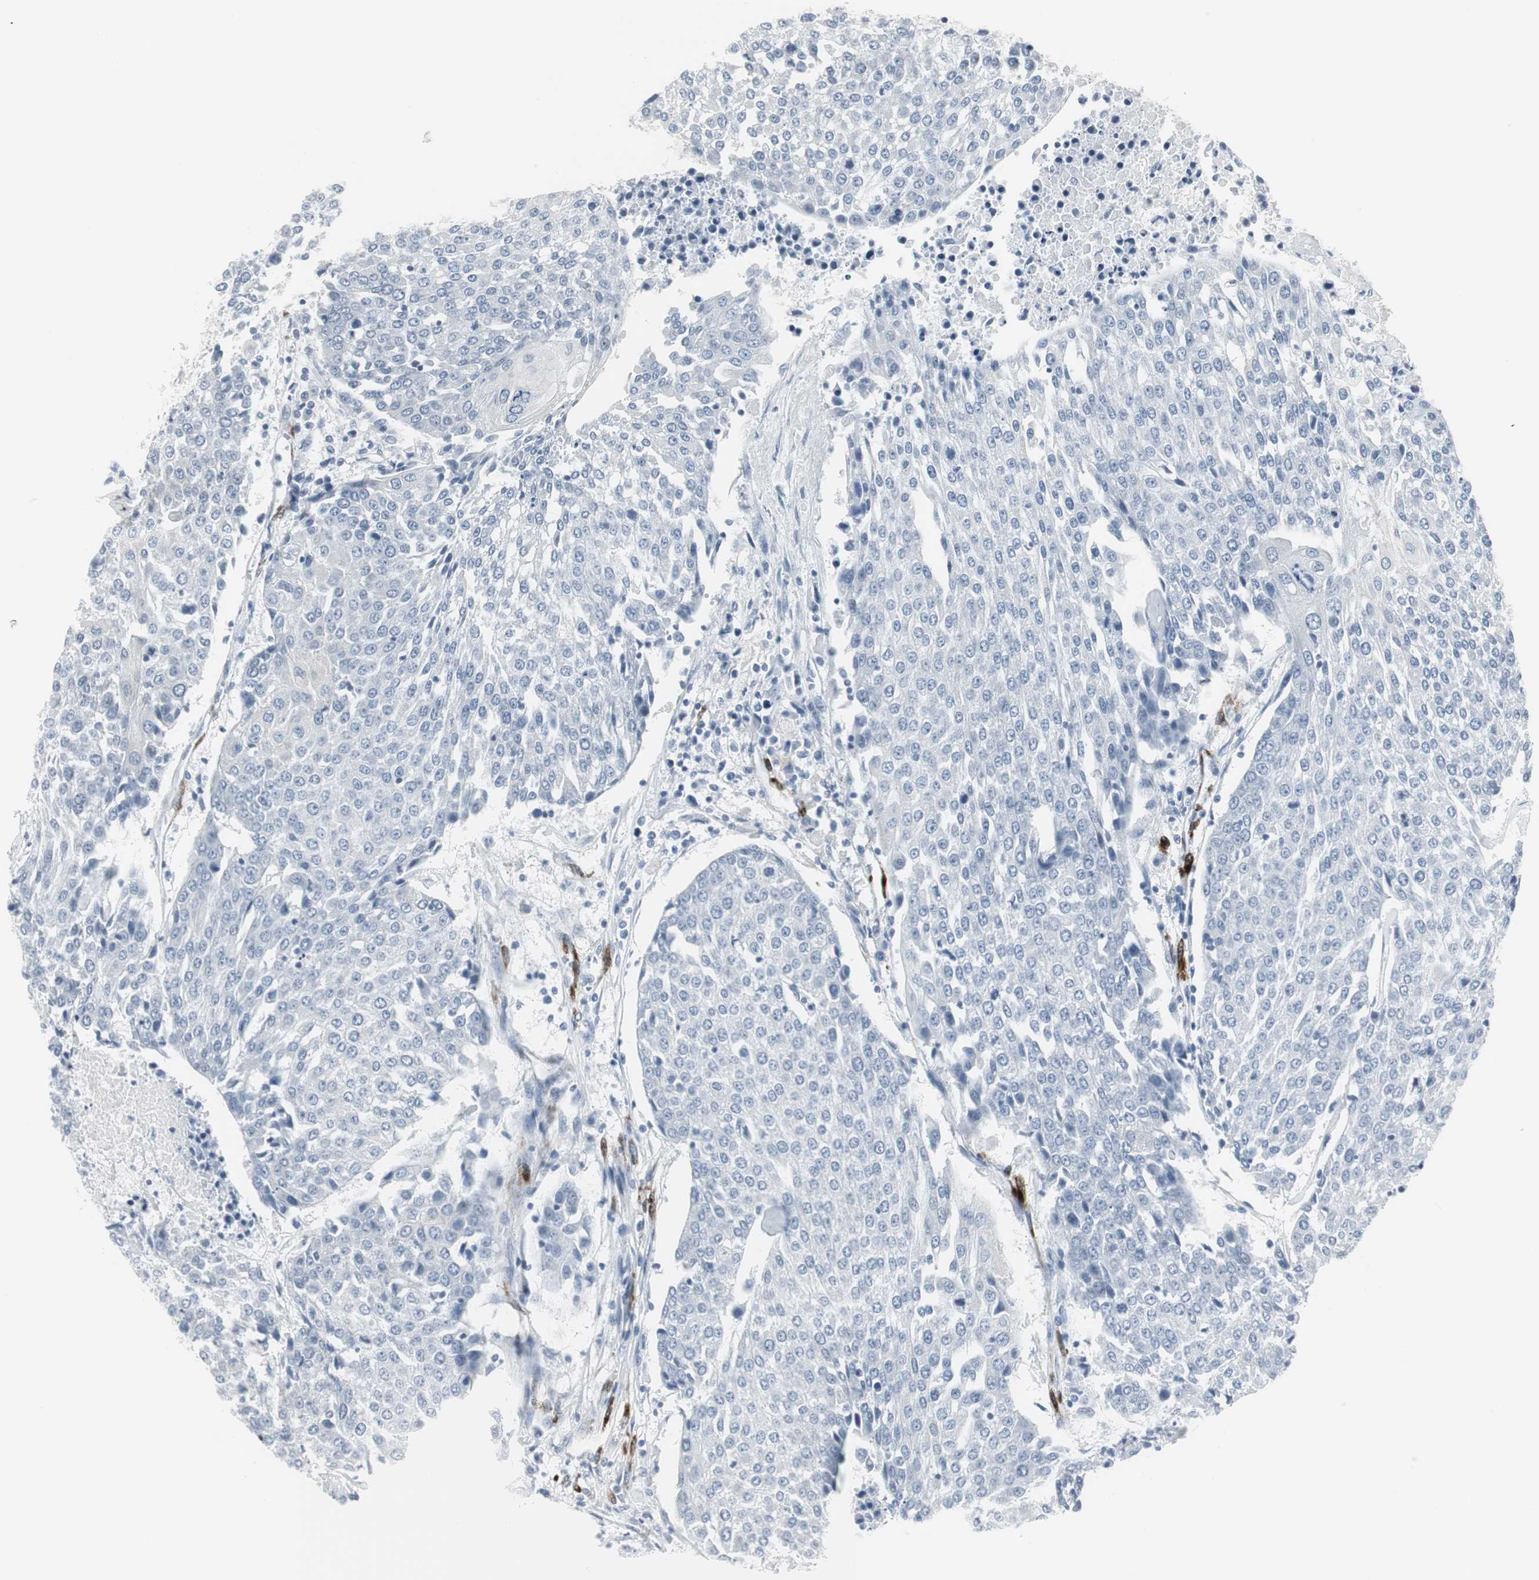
{"staining": {"intensity": "negative", "quantity": "none", "location": "none"}, "tissue": "urothelial cancer", "cell_type": "Tumor cells", "image_type": "cancer", "snomed": [{"axis": "morphology", "description": "Urothelial carcinoma, High grade"}, {"axis": "topography", "description": "Urinary bladder"}], "caption": "Urothelial carcinoma (high-grade) was stained to show a protein in brown. There is no significant expression in tumor cells. (Immunohistochemistry (ihc), brightfield microscopy, high magnification).", "gene": "PPP1R14A", "patient": {"sex": "female", "age": 85}}